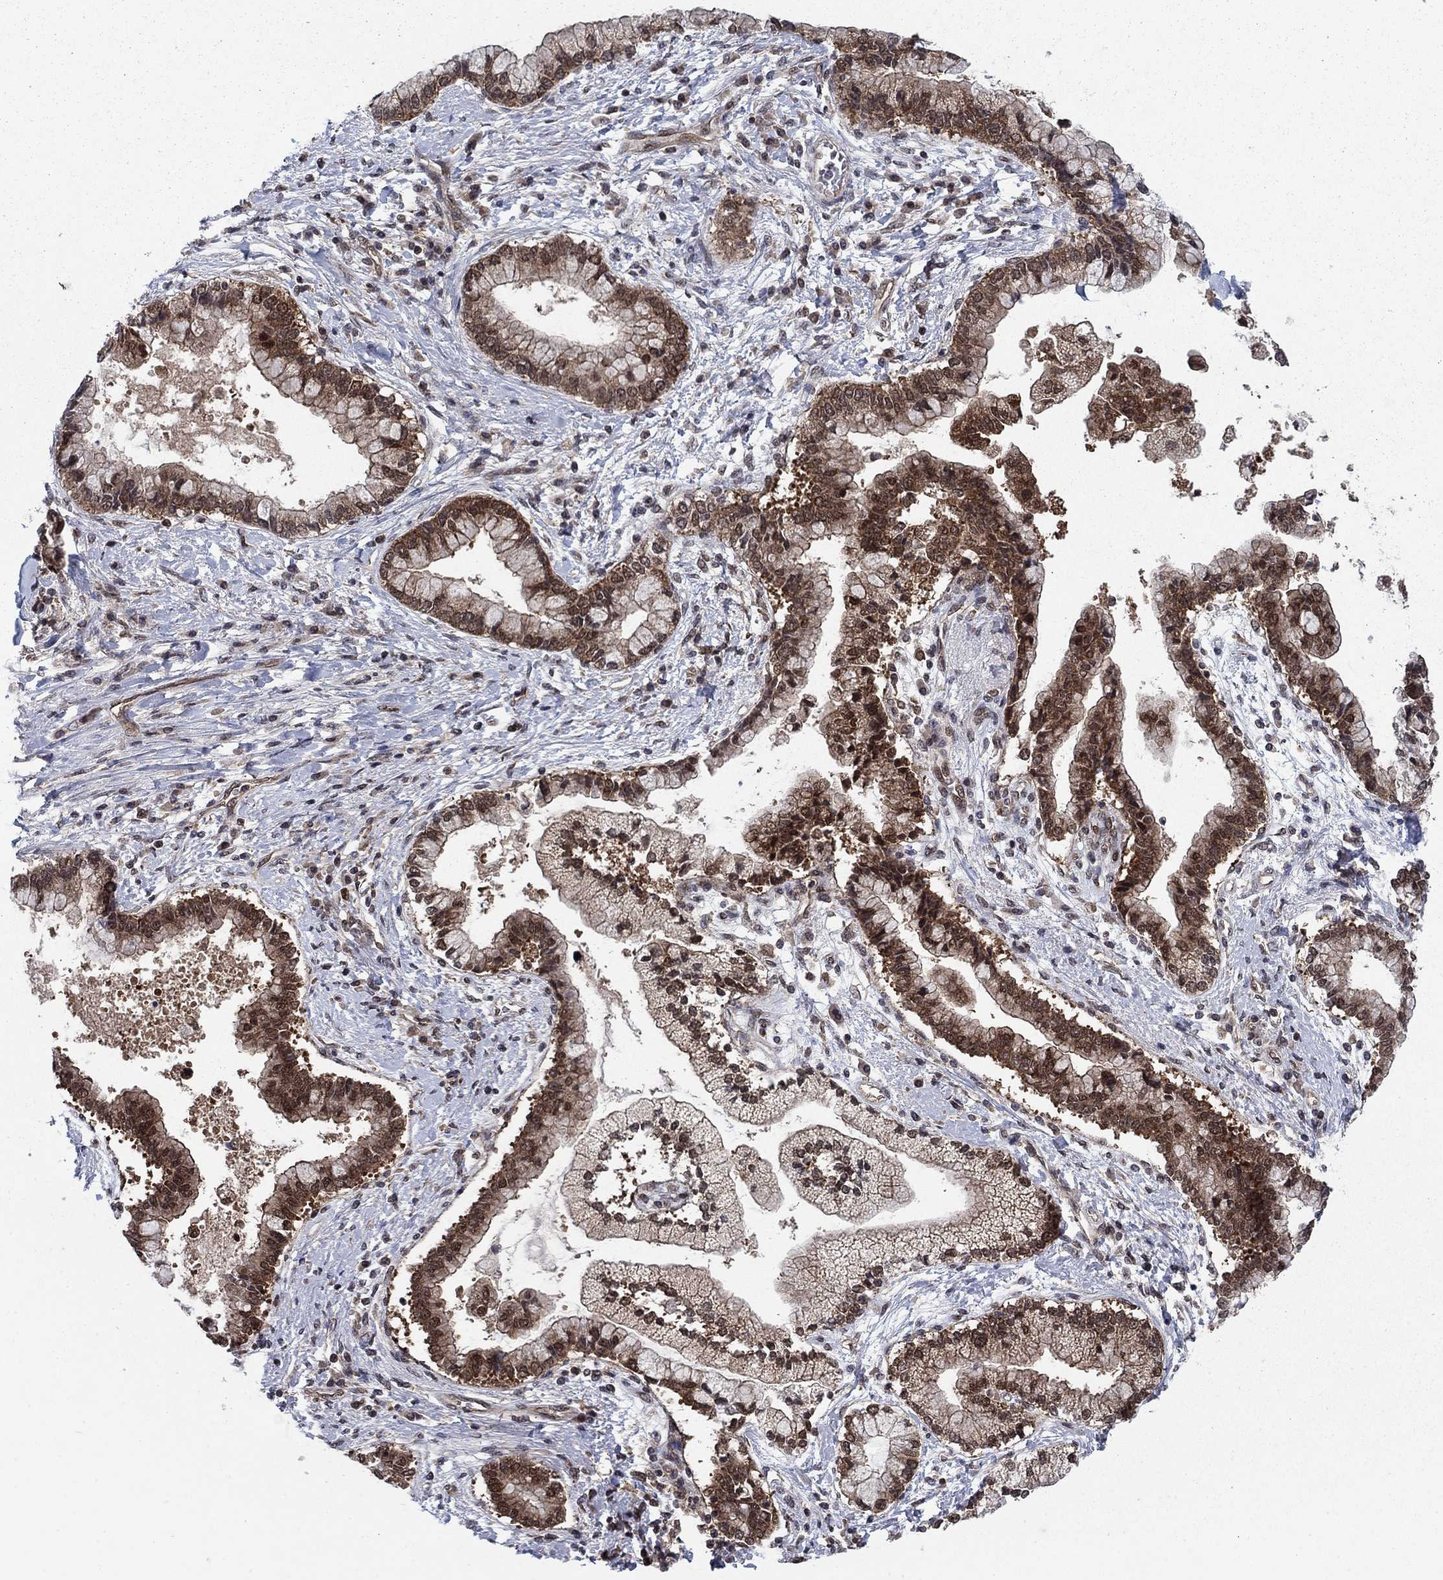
{"staining": {"intensity": "moderate", "quantity": "25%-75%", "location": "cytoplasmic/membranous,nuclear"}, "tissue": "liver cancer", "cell_type": "Tumor cells", "image_type": "cancer", "snomed": [{"axis": "morphology", "description": "Cholangiocarcinoma"}, {"axis": "topography", "description": "Liver"}], "caption": "Immunohistochemical staining of human cholangiocarcinoma (liver) demonstrates medium levels of moderate cytoplasmic/membranous and nuclear protein expression in about 25%-75% of tumor cells.", "gene": "DNAJA1", "patient": {"sex": "male", "age": 50}}